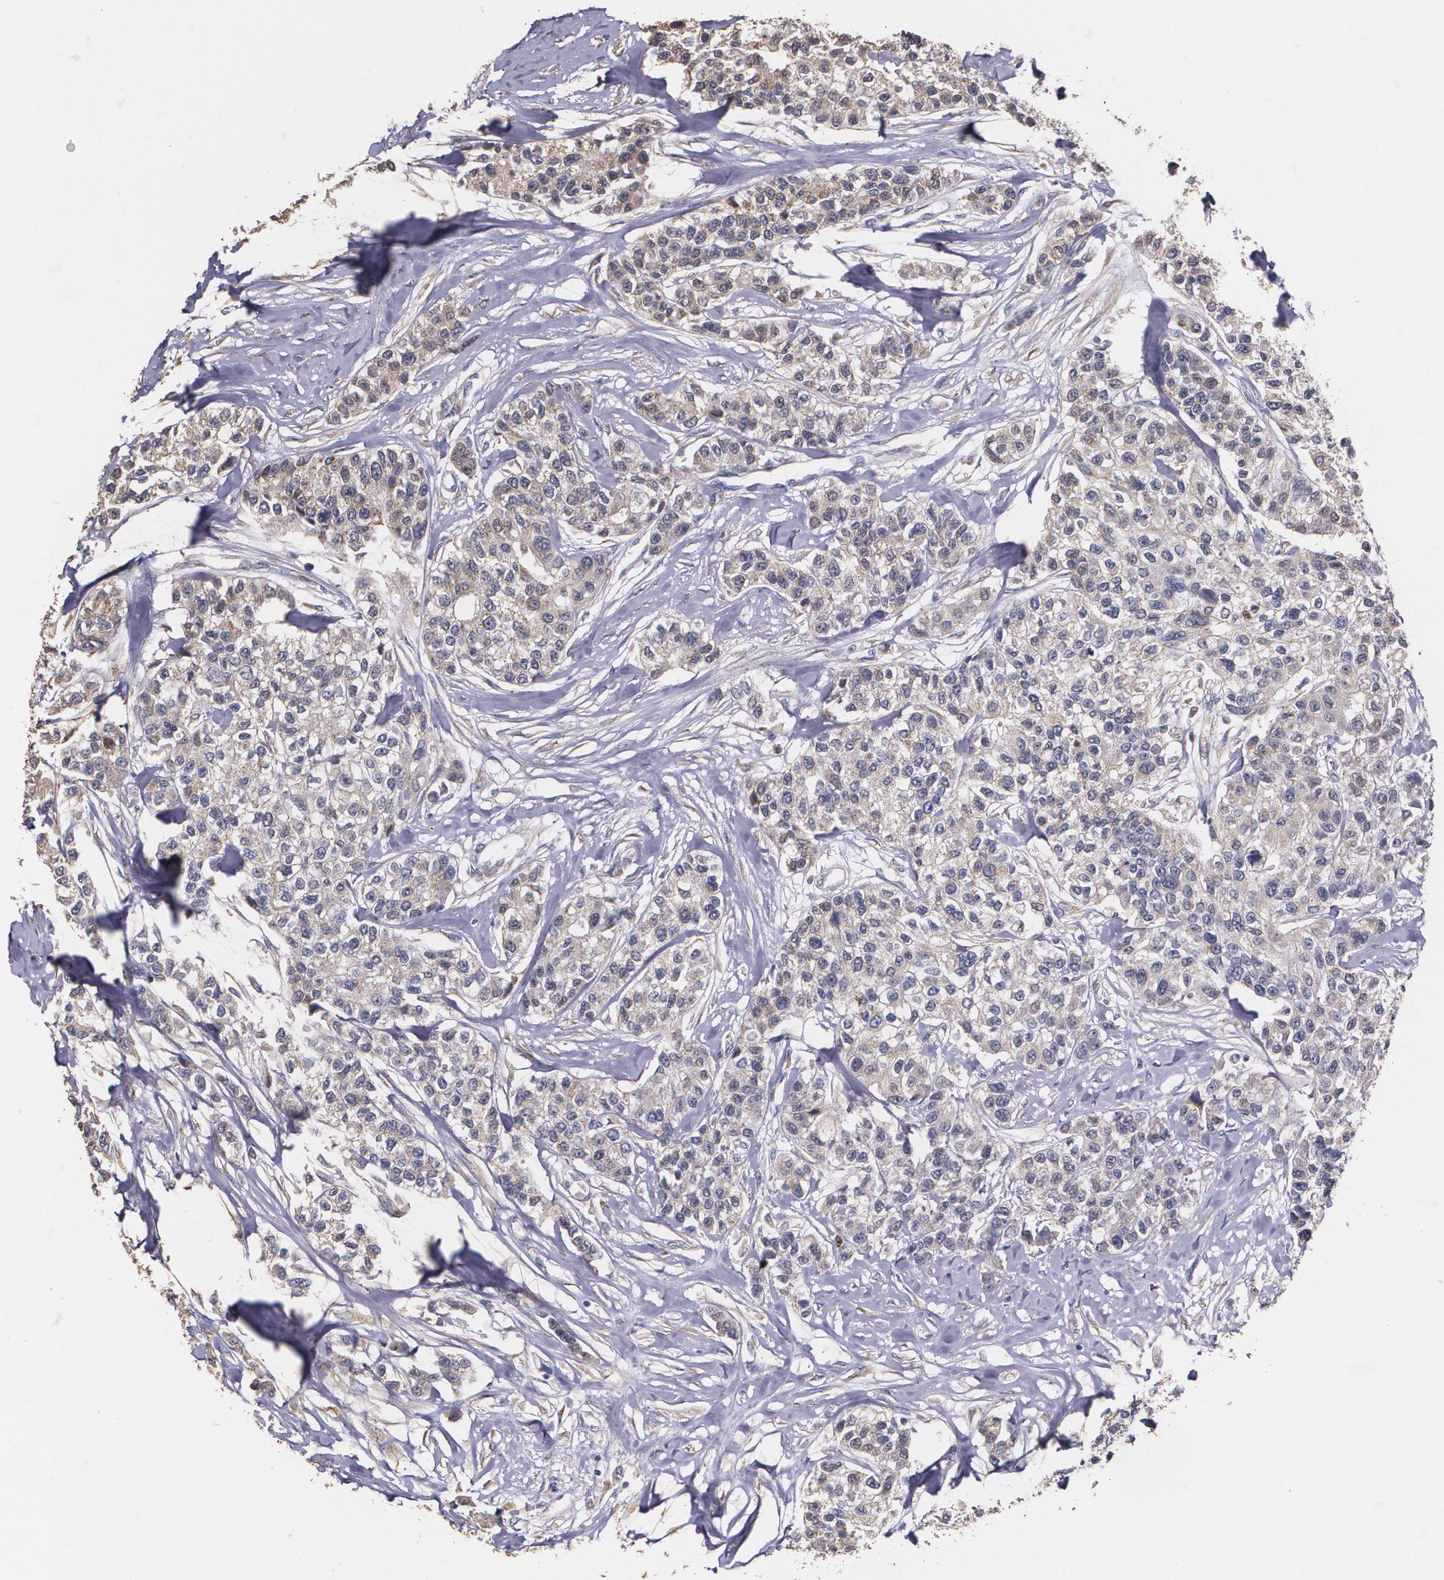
{"staining": {"intensity": "moderate", "quantity": ">75%", "location": "cytoplasmic/membranous"}, "tissue": "breast cancer", "cell_type": "Tumor cells", "image_type": "cancer", "snomed": [{"axis": "morphology", "description": "Duct carcinoma"}, {"axis": "topography", "description": "Breast"}], "caption": "Immunohistochemistry staining of breast cancer (intraductal carcinoma), which displays medium levels of moderate cytoplasmic/membranous staining in about >75% of tumor cells indicating moderate cytoplasmic/membranous protein expression. The staining was performed using DAB (brown) for protein detection and nuclei were counterstained in hematoxylin (blue).", "gene": "ATF3", "patient": {"sex": "female", "age": 51}}